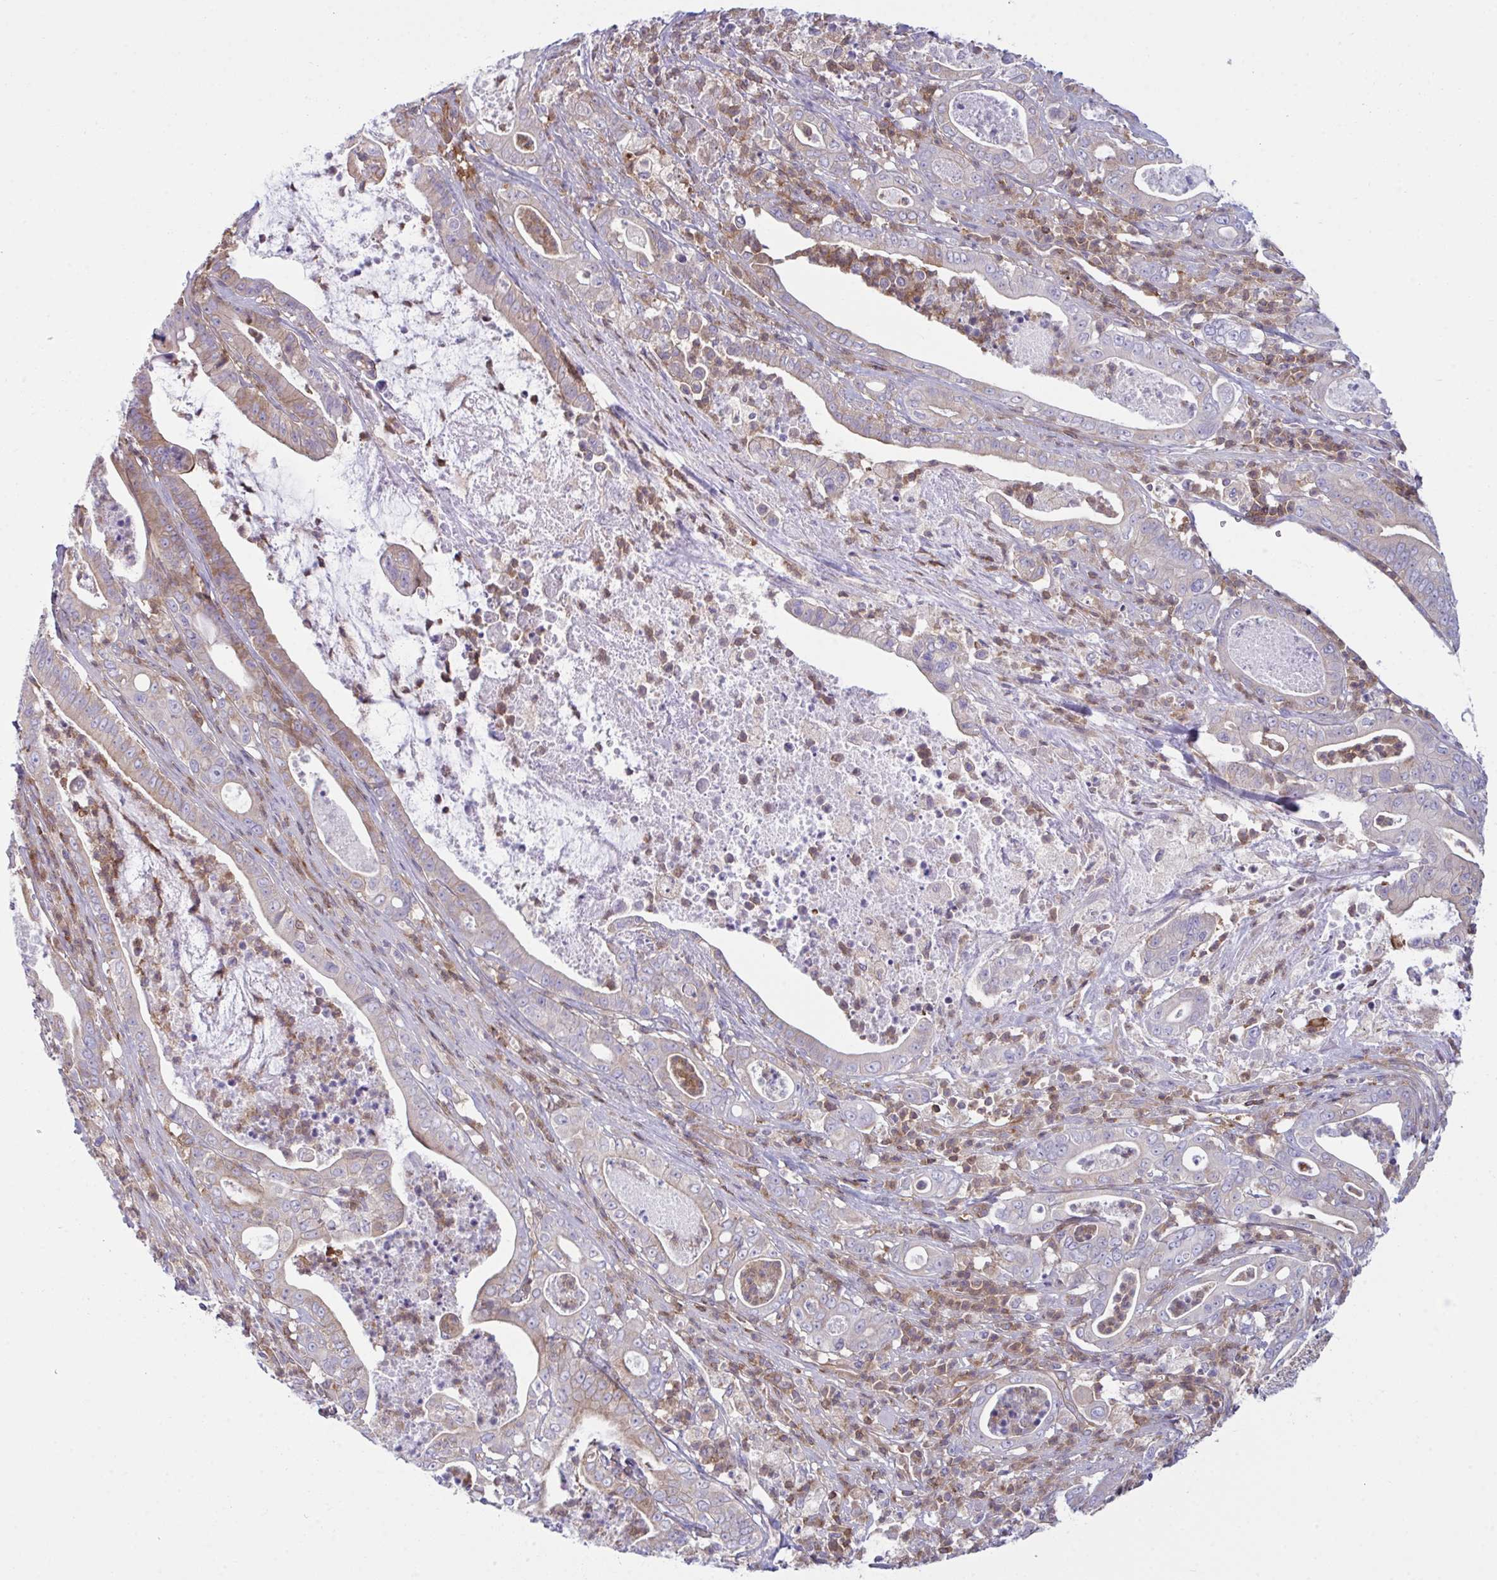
{"staining": {"intensity": "moderate", "quantity": "<25%", "location": "cytoplasmic/membranous"}, "tissue": "pancreatic cancer", "cell_type": "Tumor cells", "image_type": "cancer", "snomed": [{"axis": "morphology", "description": "Adenocarcinoma, NOS"}, {"axis": "topography", "description": "Pancreas"}], "caption": "Pancreatic adenocarcinoma was stained to show a protein in brown. There is low levels of moderate cytoplasmic/membranous staining in approximately <25% of tumor cells.", "gene": "TSC22D3", "patient": {"sex": "male", "age": 71}}